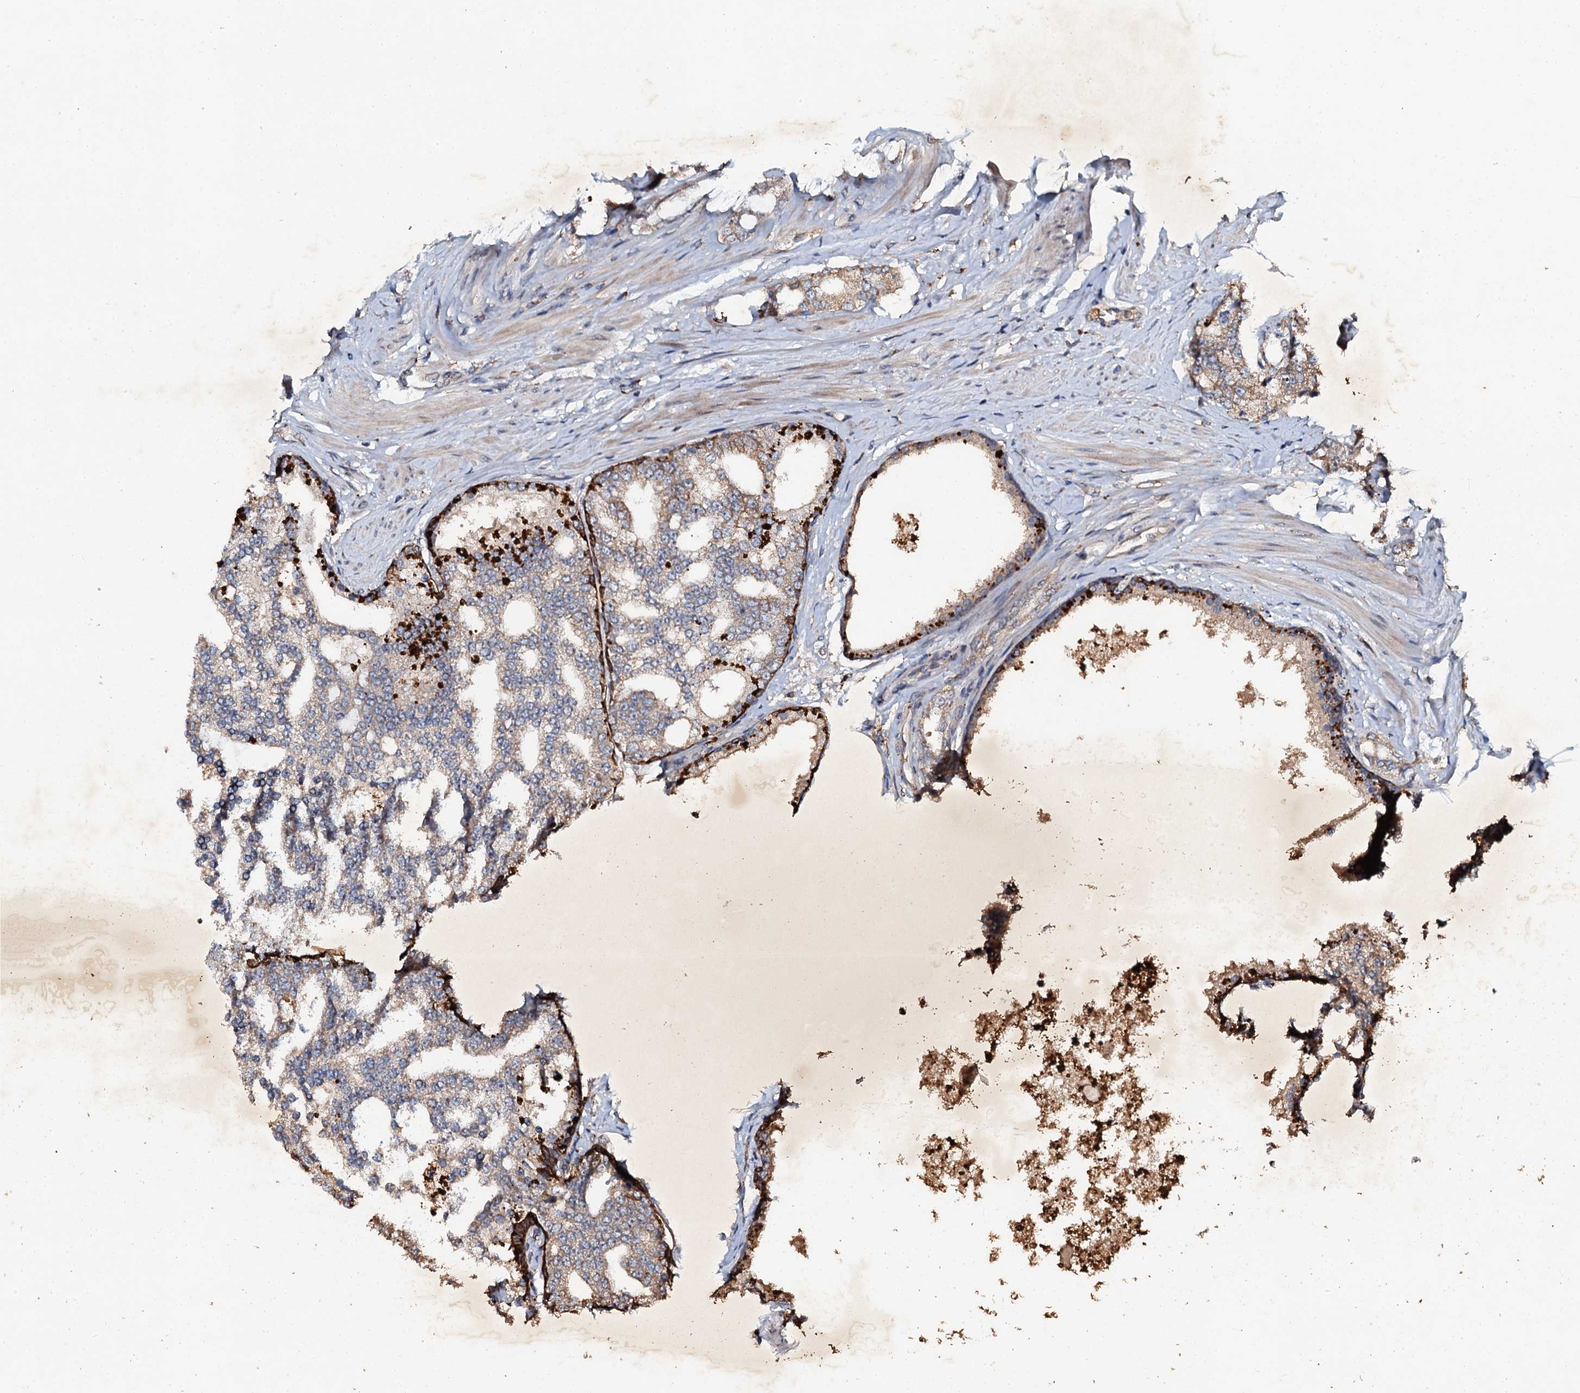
{"staining": {"intensity": "weak", "quantity": ">75%", "location": "cytoplasmic/membranous"}, "tissue": "prostate cancer", "cell_type": "Tumor cells", "image_type": "cancer", "snomed": [{"axis": "morphology", "description": "Adenocarcinoma, High grade"}, {"axis": "topography", "description": "Prostate"}], "caption": "IHC histopathology image of human prostate cancer stained for a protein (brown), which displays low levels of weak cytoplasmic/membranous expression in approximately >75% of tumor cells.", "gene": "ADAMTS10", "patient": {"sex": "male", "age": 64}}